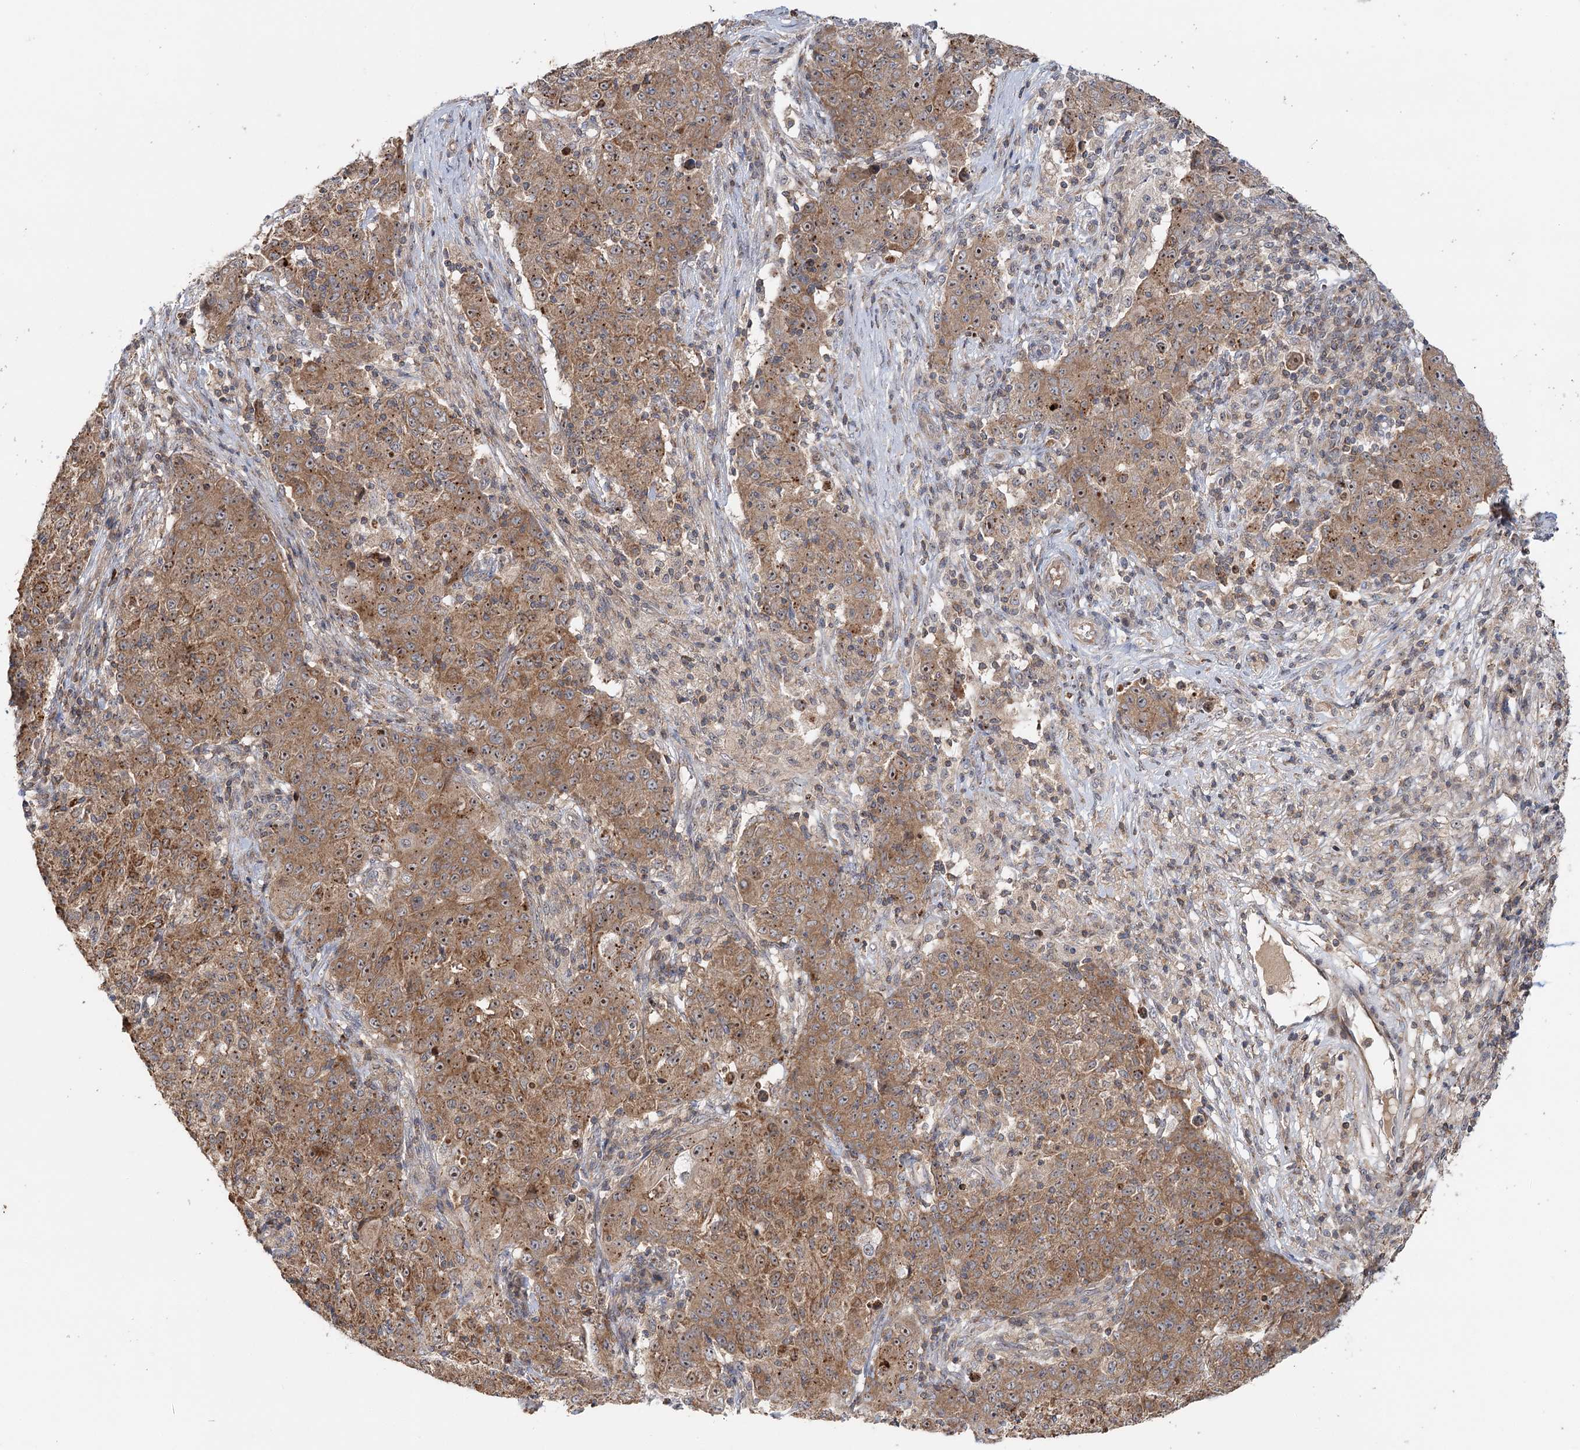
{"staining": {"intensity": "moderate", "quantity": ">75%", "location": "cytoplasmic/membranous"}, "tissue": "ovarian cancer", "cell_type": "Tumor cells", "image_type": "cancer", "snomed": [{"axis": "morphology", "description": "Carcinoma, endometroid"}, {"axis": "topography", "description": "Ovary"}], "caption": "Immunohistochemical staining of ovarian cancer demonstrates moderate cytoplasmic/membranous protein positivity in approximately >75% of tumor cells.", "gene": "RAPGEF6", "patient": {"sex": "female", "age": 42}}